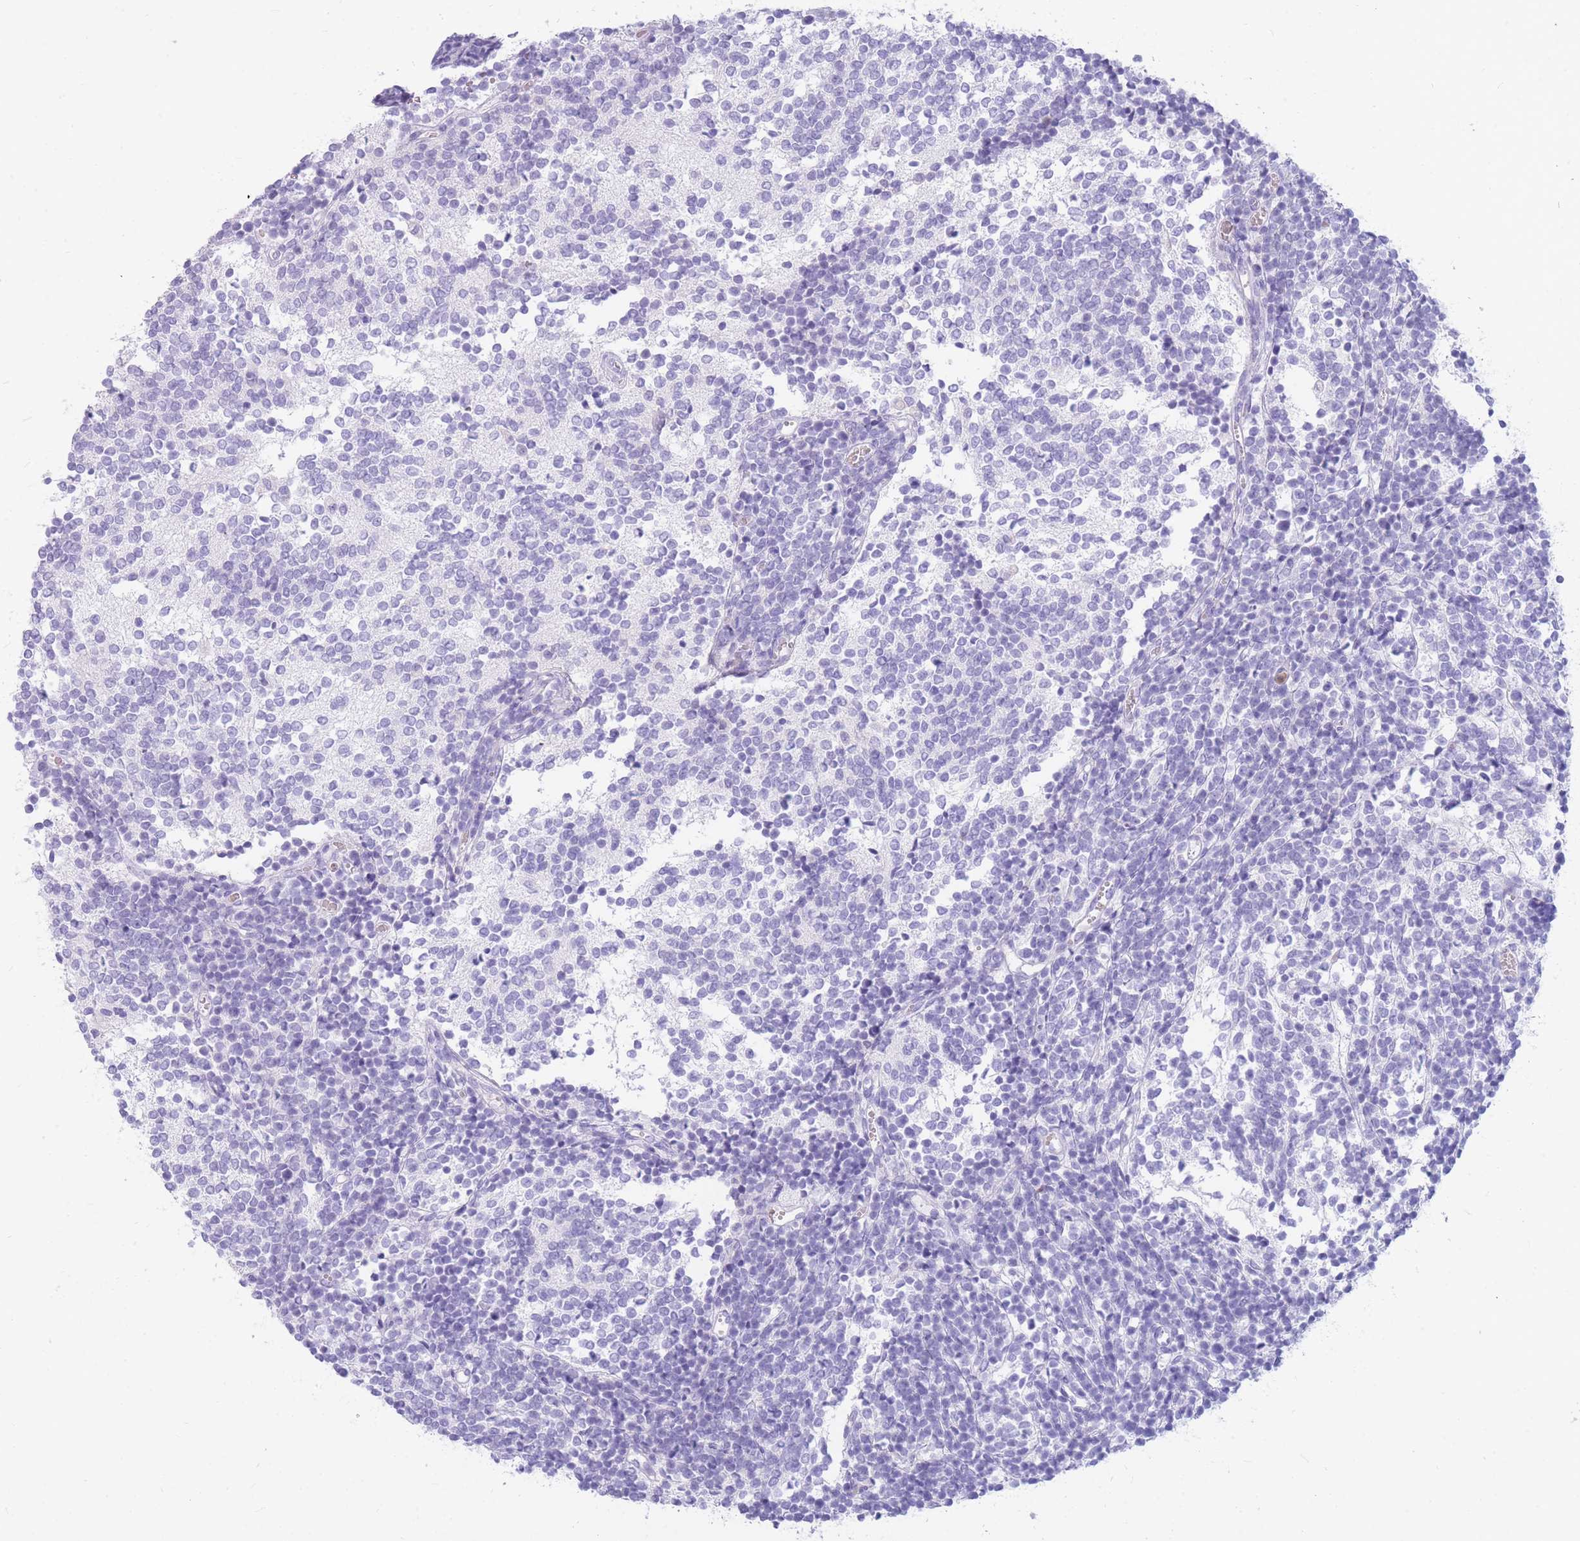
{"staining": {"intensity": "negative", "quantity": "none", "location": "none"}, "tissue": "glioma", "cell_type": "Tumor cells", "image_type": "cancer", "snomed": [{"axis": "morphology", "description": "Glioma, malignant, Low grade"}, {"axis": "topography", "description": "Brain"}], "caption": "IHC micrograph of malignant low-grade glioma stained for a protein (brown), which exhibits no positivity in tumor cells.", "gene": "TPSAB1", "patient": {"sex": "female", "age": 1}}